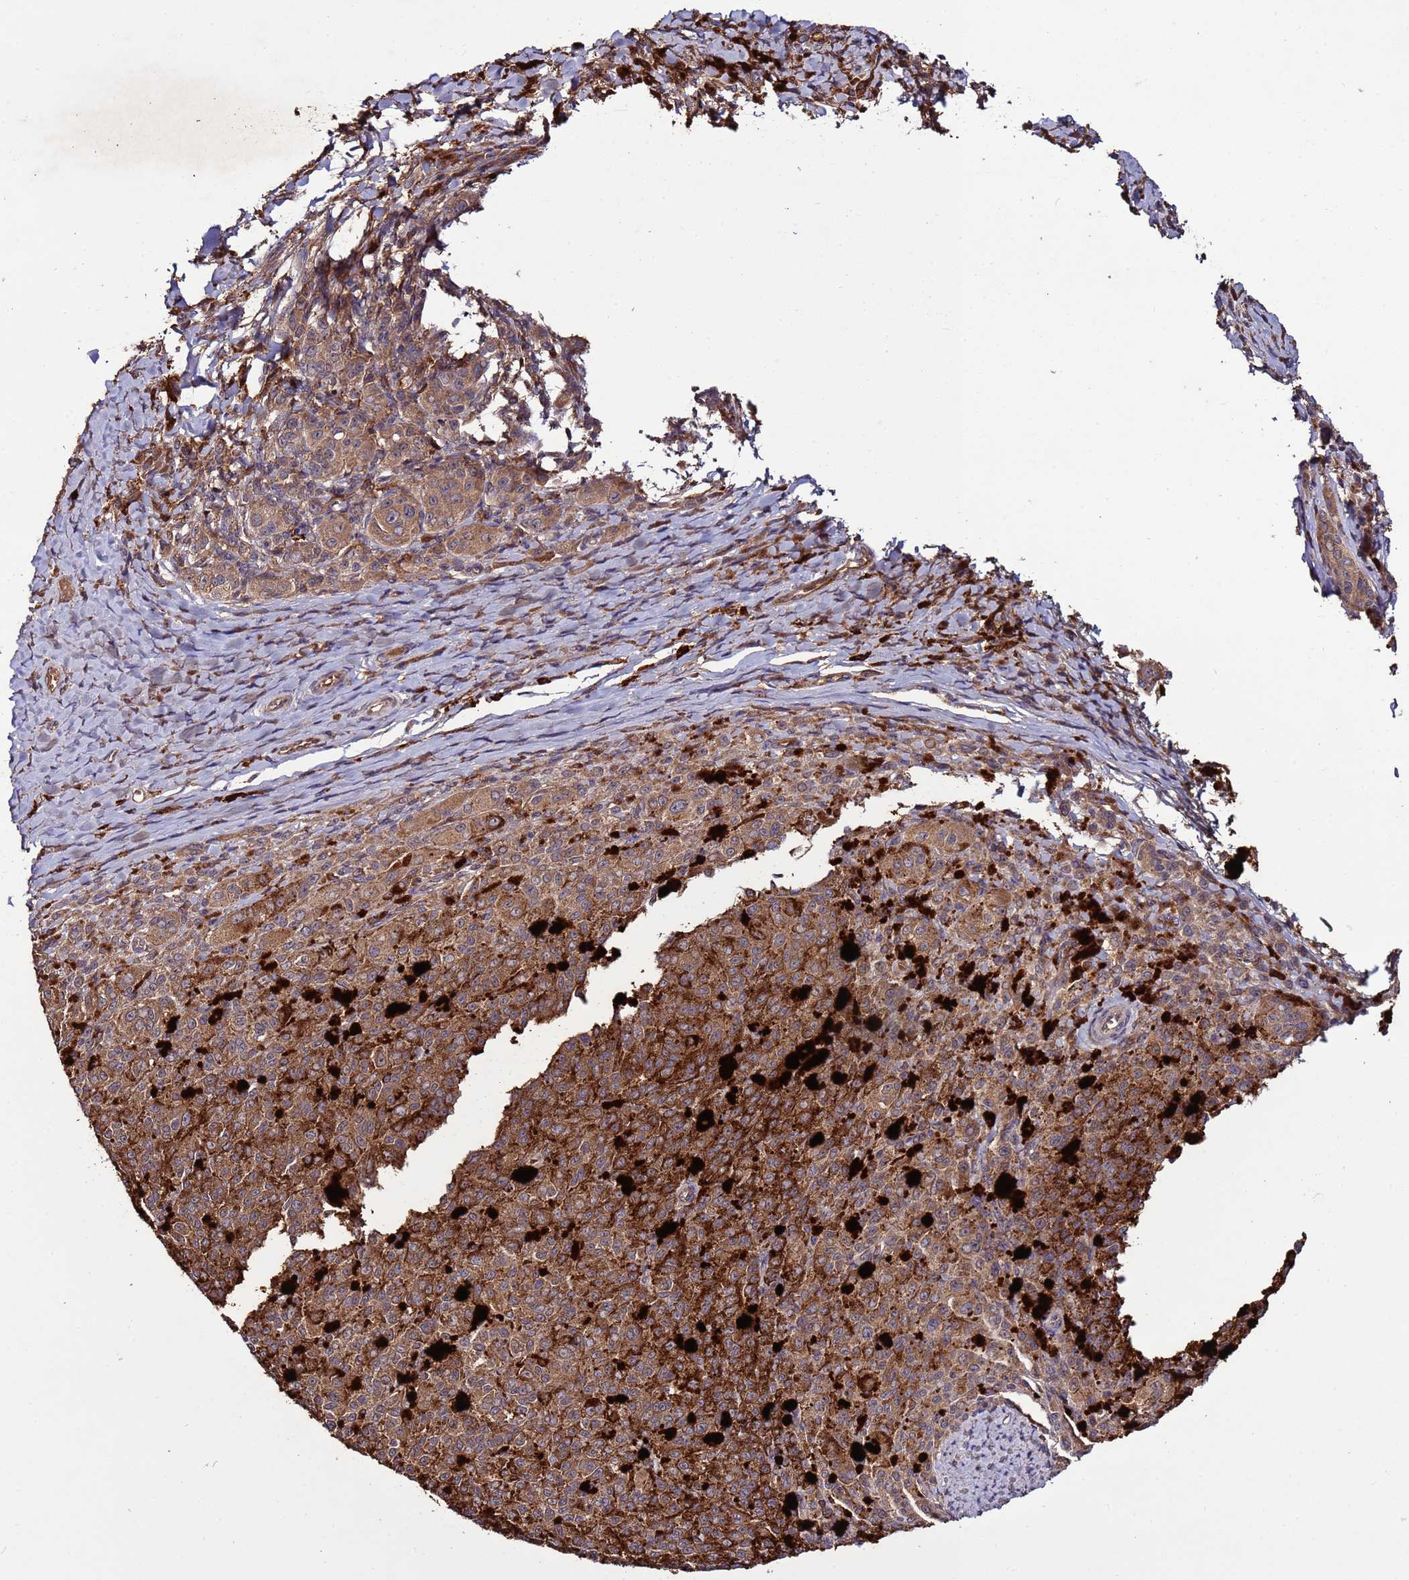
{"staining": {"intensity": "moderate", "quantity": ">75%", "location": "cytoplasmic/membranous"}, "tissue": "melanoma", "cell_type": "Tumor cells", "image_type": "cancer", "snomed": [{"axis": "morphology", "description": "Malignant melanoma, NOS"}, {"axis": "topography", "description": "Skin"}], "caption": "Malignant melanoma stained with a protein marker reveals moderate staining in tumor cells.", "gene": "RPS15A", "patient": {"sex": "female", "age": 52}}